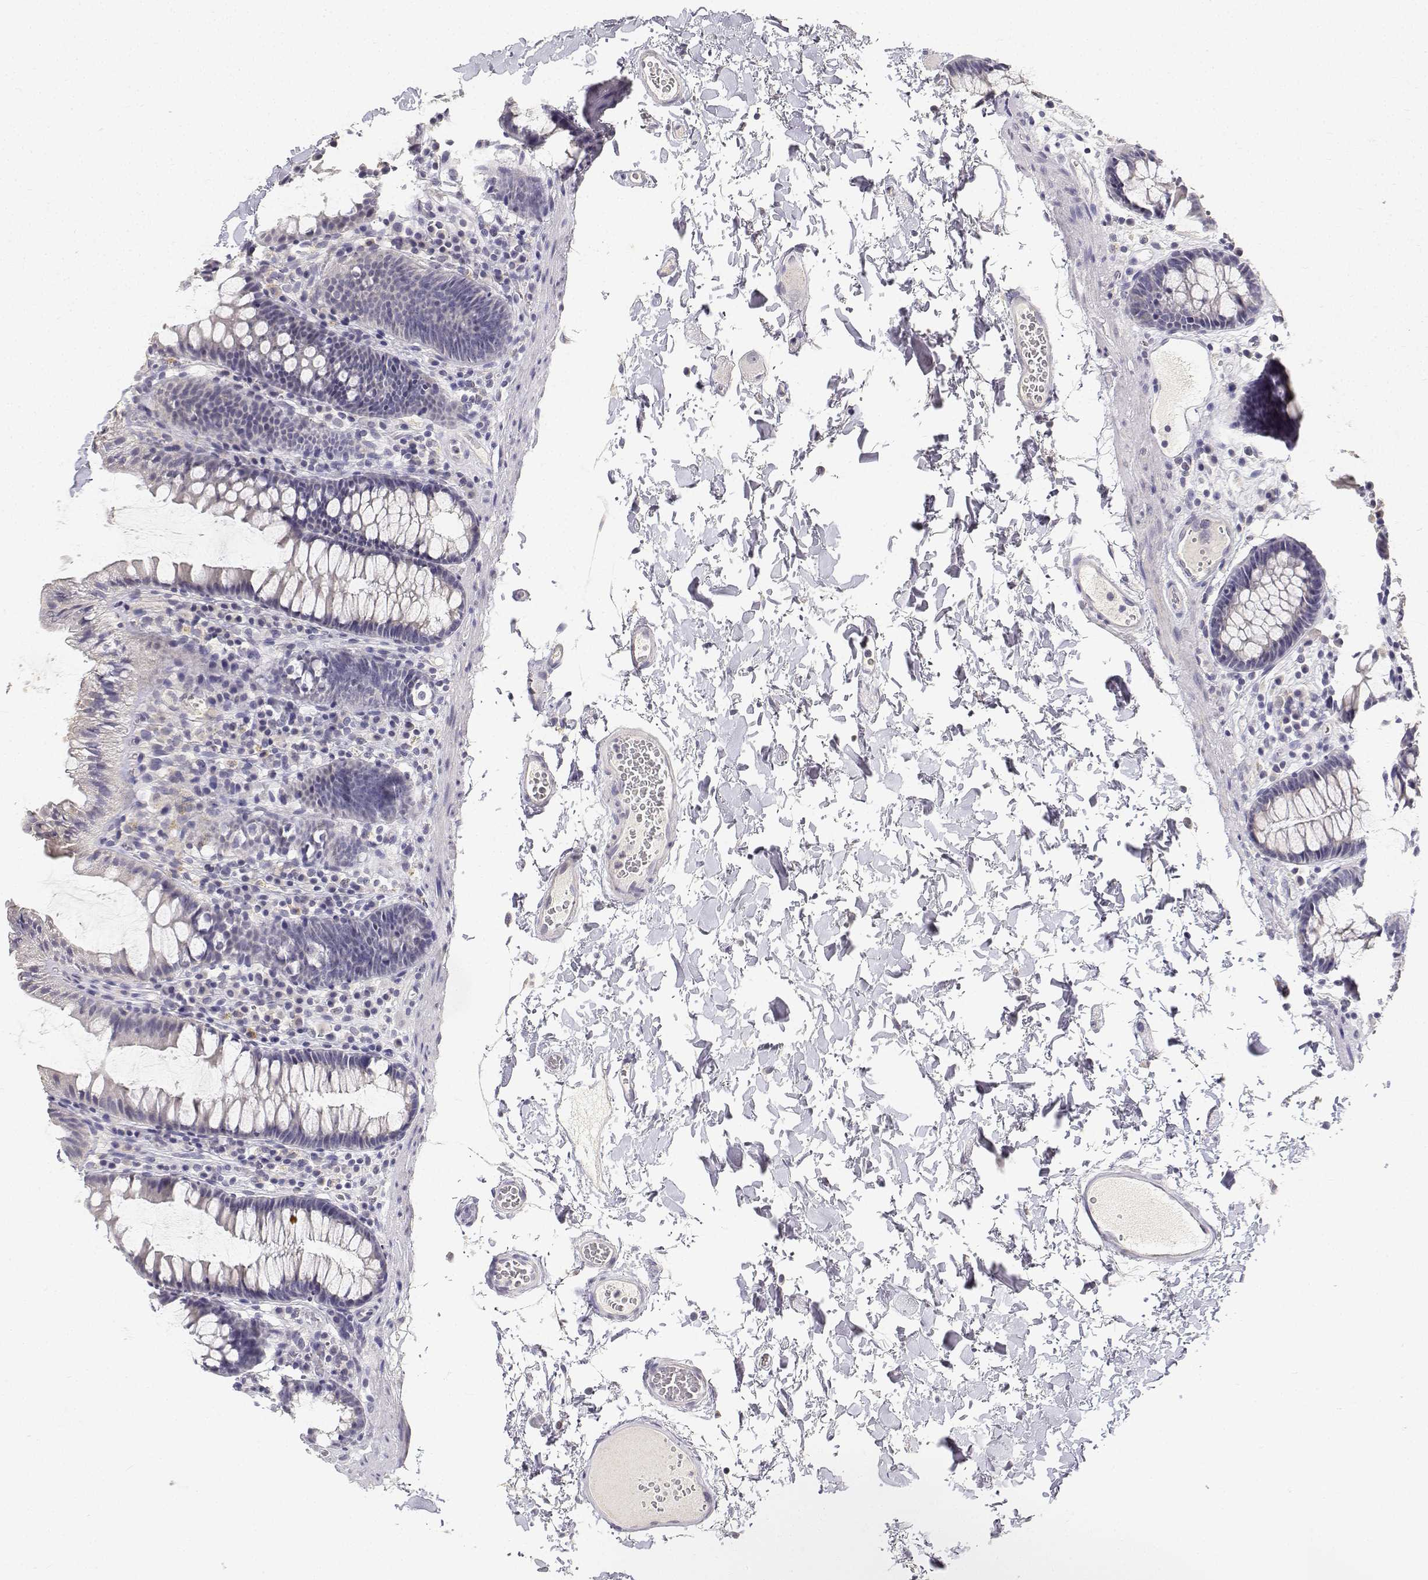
{"staining": {"intensity": "negative", "quantity": "none", "location": "none"}, "tissue": "colon", "cell_type": "Endothelial cells", "image_type": "normal", "snomed": [{"axis": "morphology", "description": "Normal tissue, NOS"}, {"axis": "topography", "description": "Colon"}, {"axis": "topography", "description": "Peripheral nerve tissue"}], "caption": "IHC image of normal colon: colon stained with DAB reveals no significant protein positivity in endothelial cells.", "gene": "PAEP", "patient": {"sex": "male", "age": 84}}